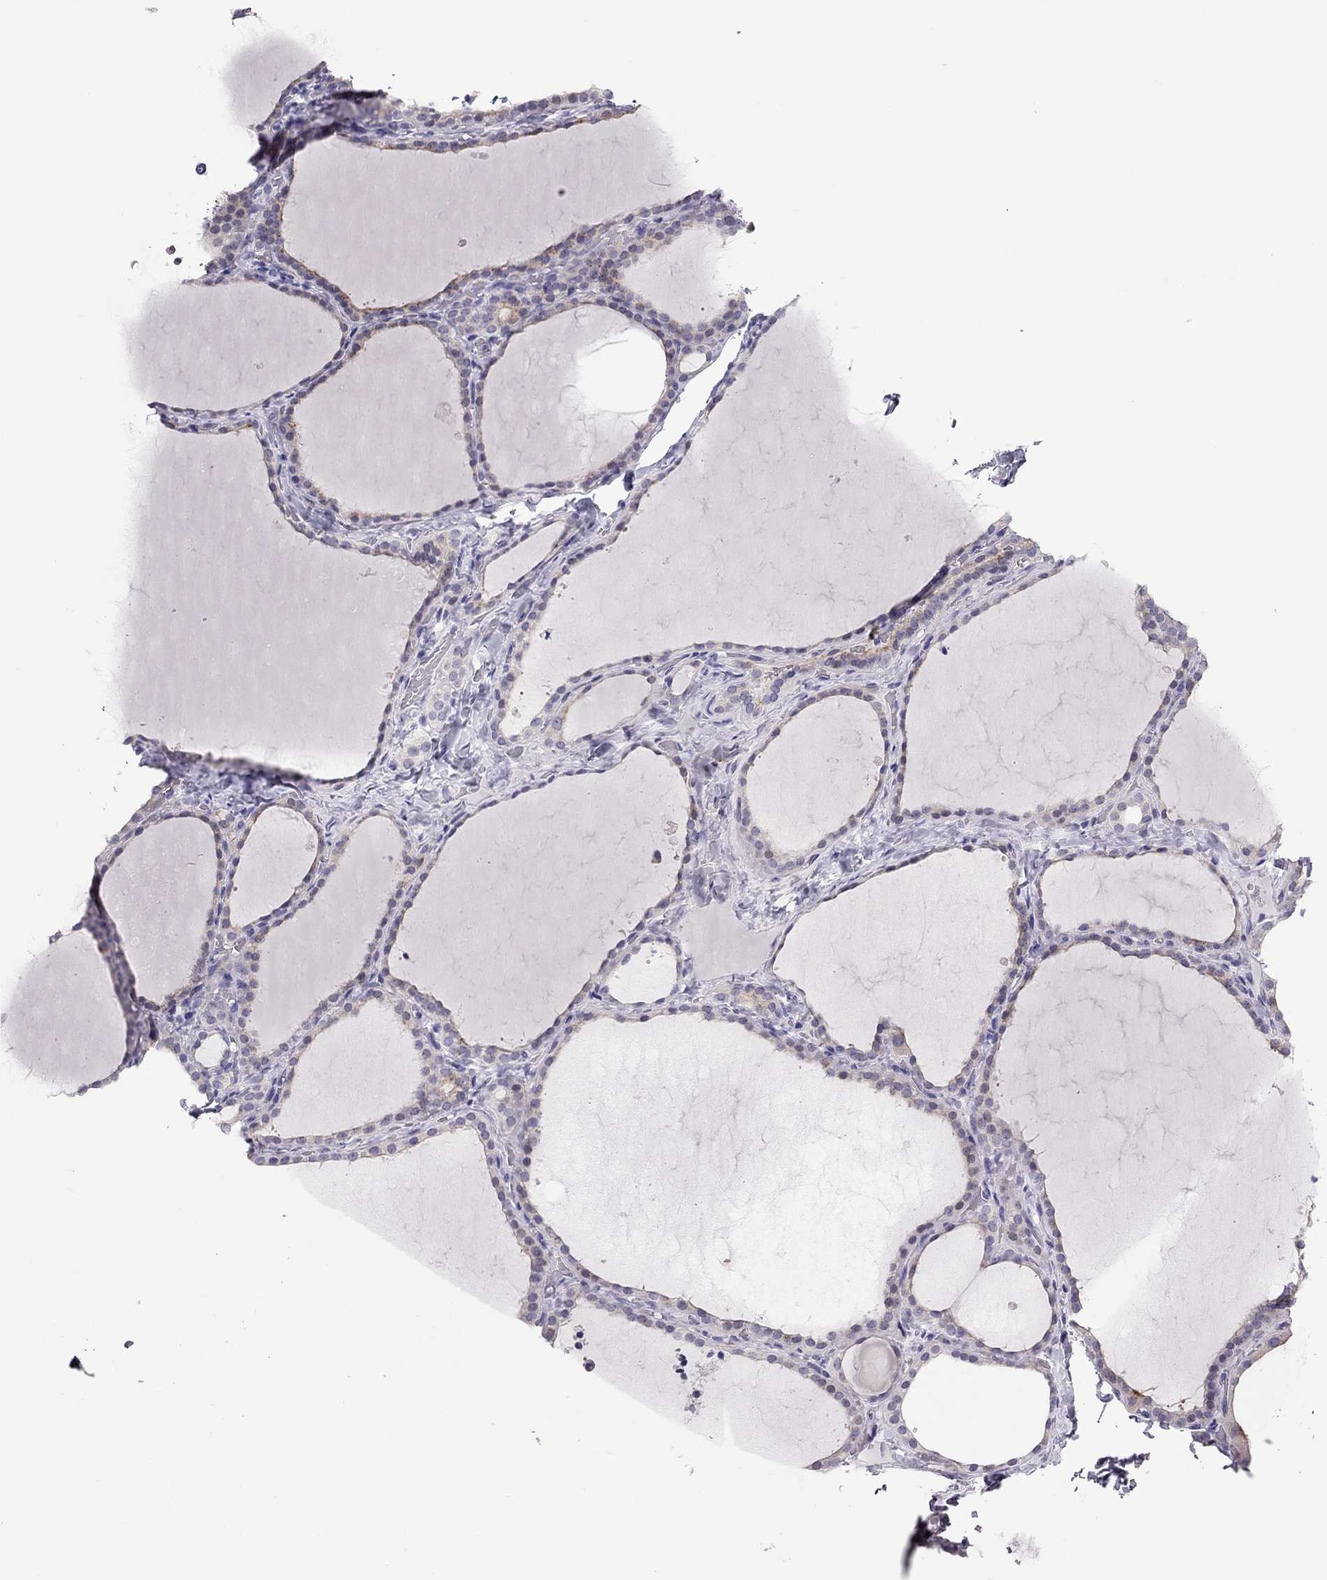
{"staining": {"intensity": "negative", "quantity": "none", "location": "none"}, "tissue": "thyroid gland", "cell_type": "Glandular cells", "image_type": "normal", "snomed": [{"axis": "morphology", "description": "Normal tissue, NOS"}, {"axis": "topography", "description": "Thyroid gland"}], "caption": "An immunohistochemistry (IHC) image of unremarkable thyroid gland is shown. There is no staining in glandular cells of thyroid gland.", "gene": "TEX14", "patient": {"sex": "female", "age": 22}}